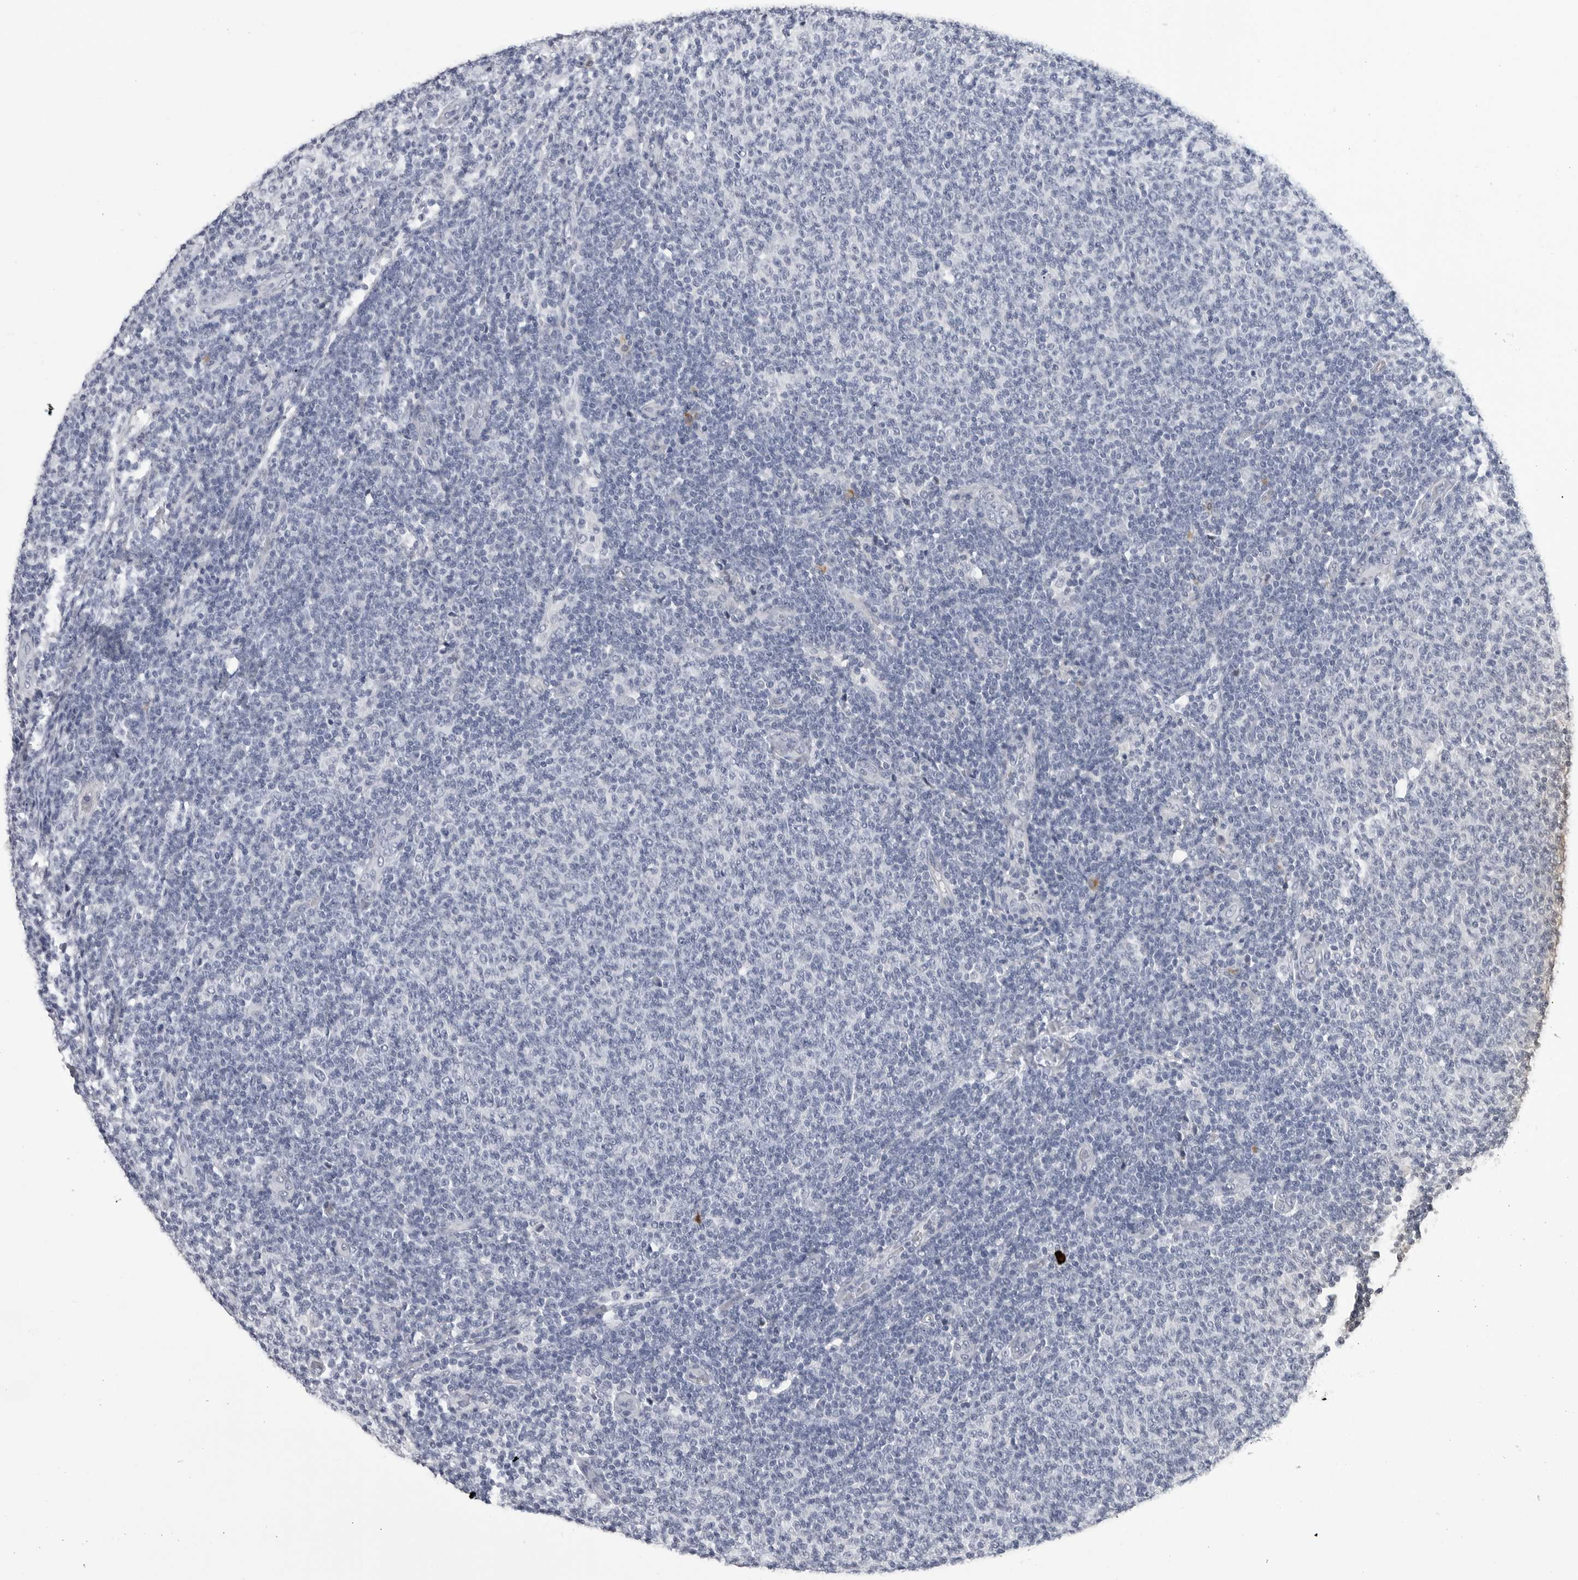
{"staining": {"intensity": "negative", "quantity": "none", "location": "none"}, "tissue": "lymphoma", "cell_type": "Tumor cells", "image_type": "cancer", "snomed": [{"axis": "morphology", "description": "Malignant lymphoma, non-Hodgkin's type, Low grade"}, {"axis": "topography", "description": "Lymph node"}], "caption": "High power microscopy image of an immunohistochemistry (IHC) histopathology image of lymphoma, revealing no significant expression in tumor cells.", "gene": "ZNF502", "patient": {"sex": "male", "age": 66}}